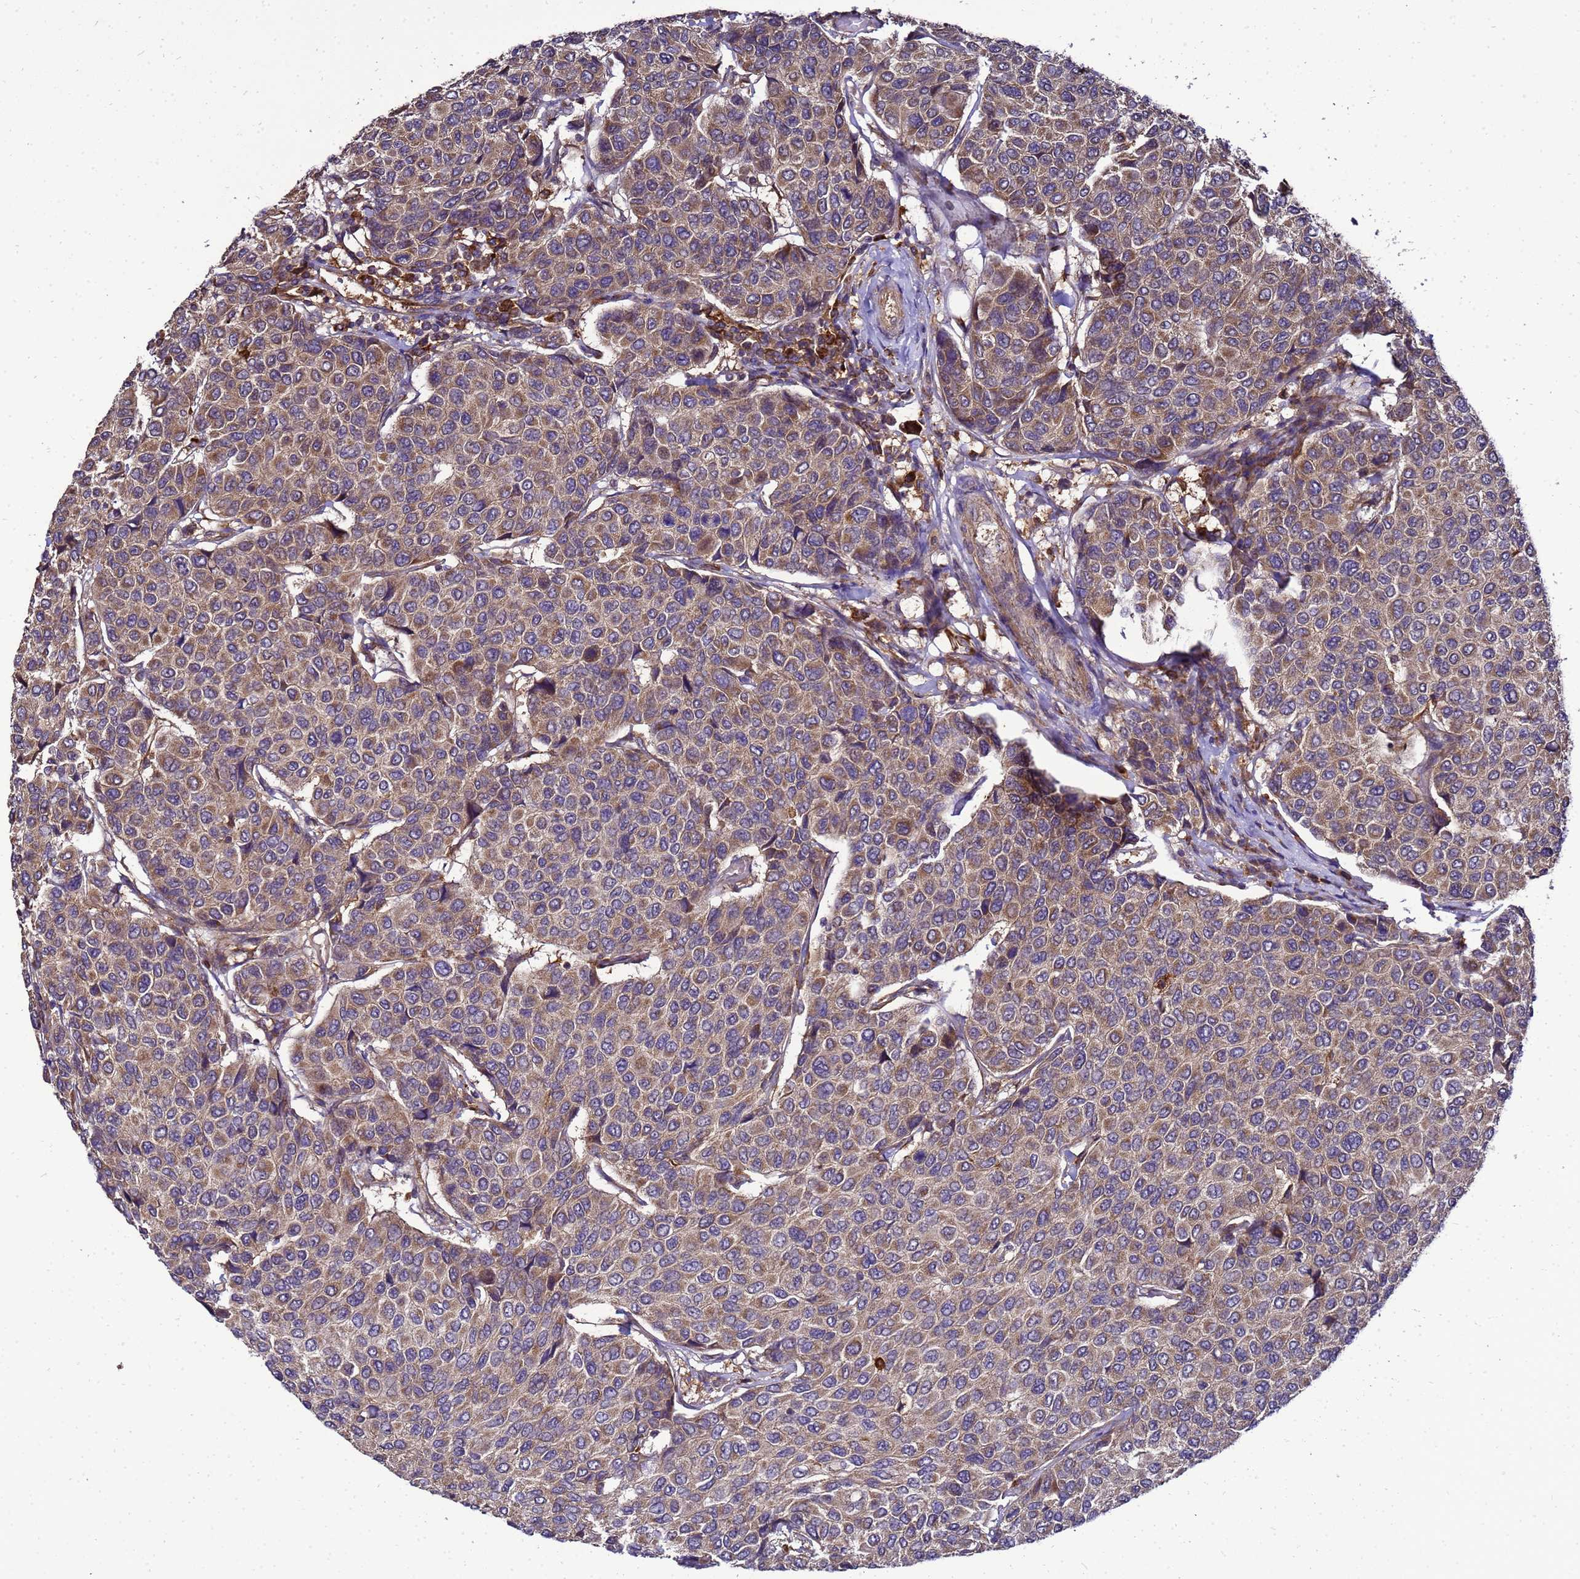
{"staining": {"intensity": "moderate", "quantity": ">75%", "location": "cytoplasmic/membranous"}, "tissue": "breast cancer", "cell_type": "Tumor cells", "image_type": "cancer", "snomed": [{"axis": "morphology", "description": "Duct carcinoma"}, {"axis": "topography", "description": "Breast"}], "caption": "Immunohistochemical staining of human breast intraductal carcinoma reveals medium levels of moderate cytoplasmic/membranous protein expression in about >75% of tumor cells.", "gene": "TRABD", "patient": {"sex": "female", "age": 55}}